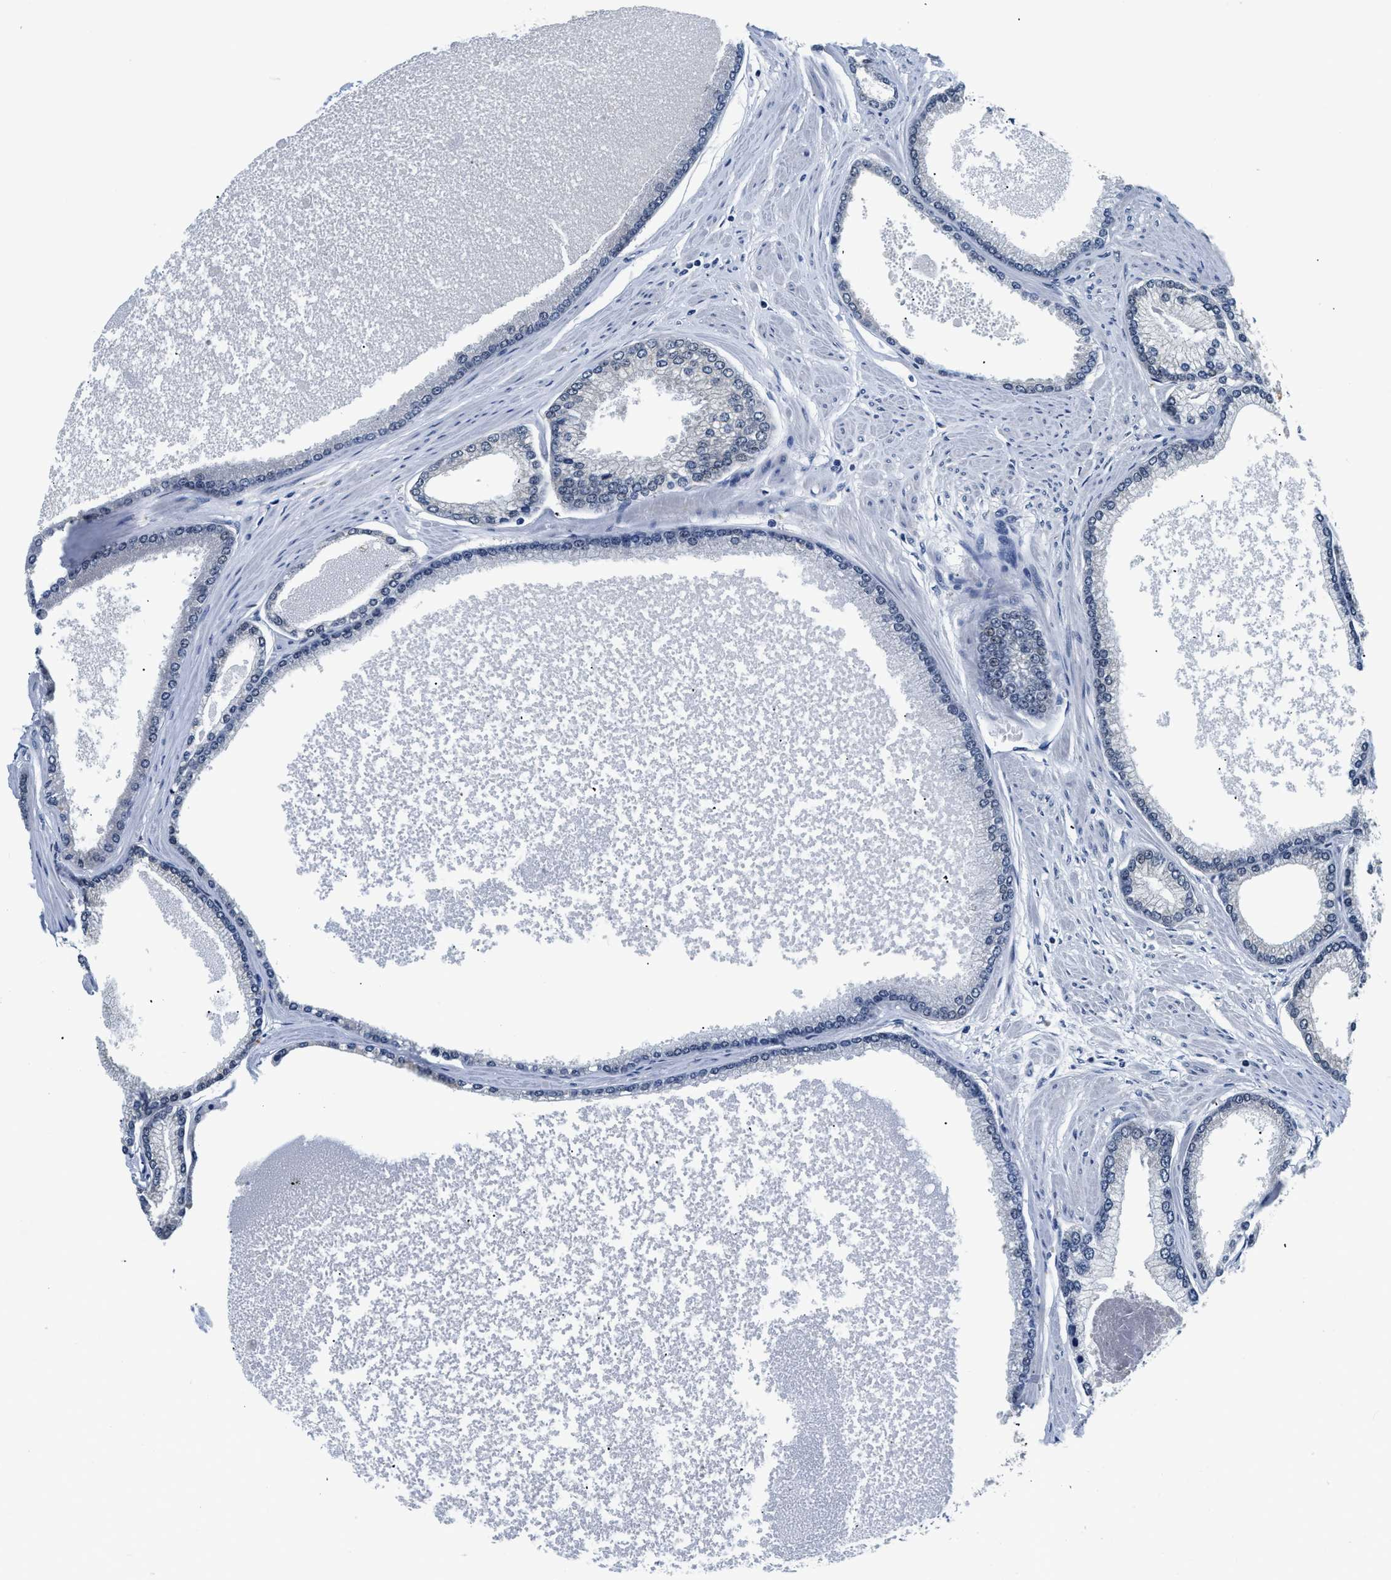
{"staining": {"intensity": "negative", "quantity": "none", "location": "none"}, "tissue": "prostate cancer", "cell_type": "Tumor cells", "image_type": "cancer", "snomed": [{"axis": "morphology", "description": "Adenocarcinoma, High grade"}, {"axis": "topography", "description": "Prostate"}], "caption": "Prostate cancer was stained to show a protein in brown. There is no significant expression in tumor cells.", "gene": "SMAD4", "patient": {"sex": "male", "age": 61}}